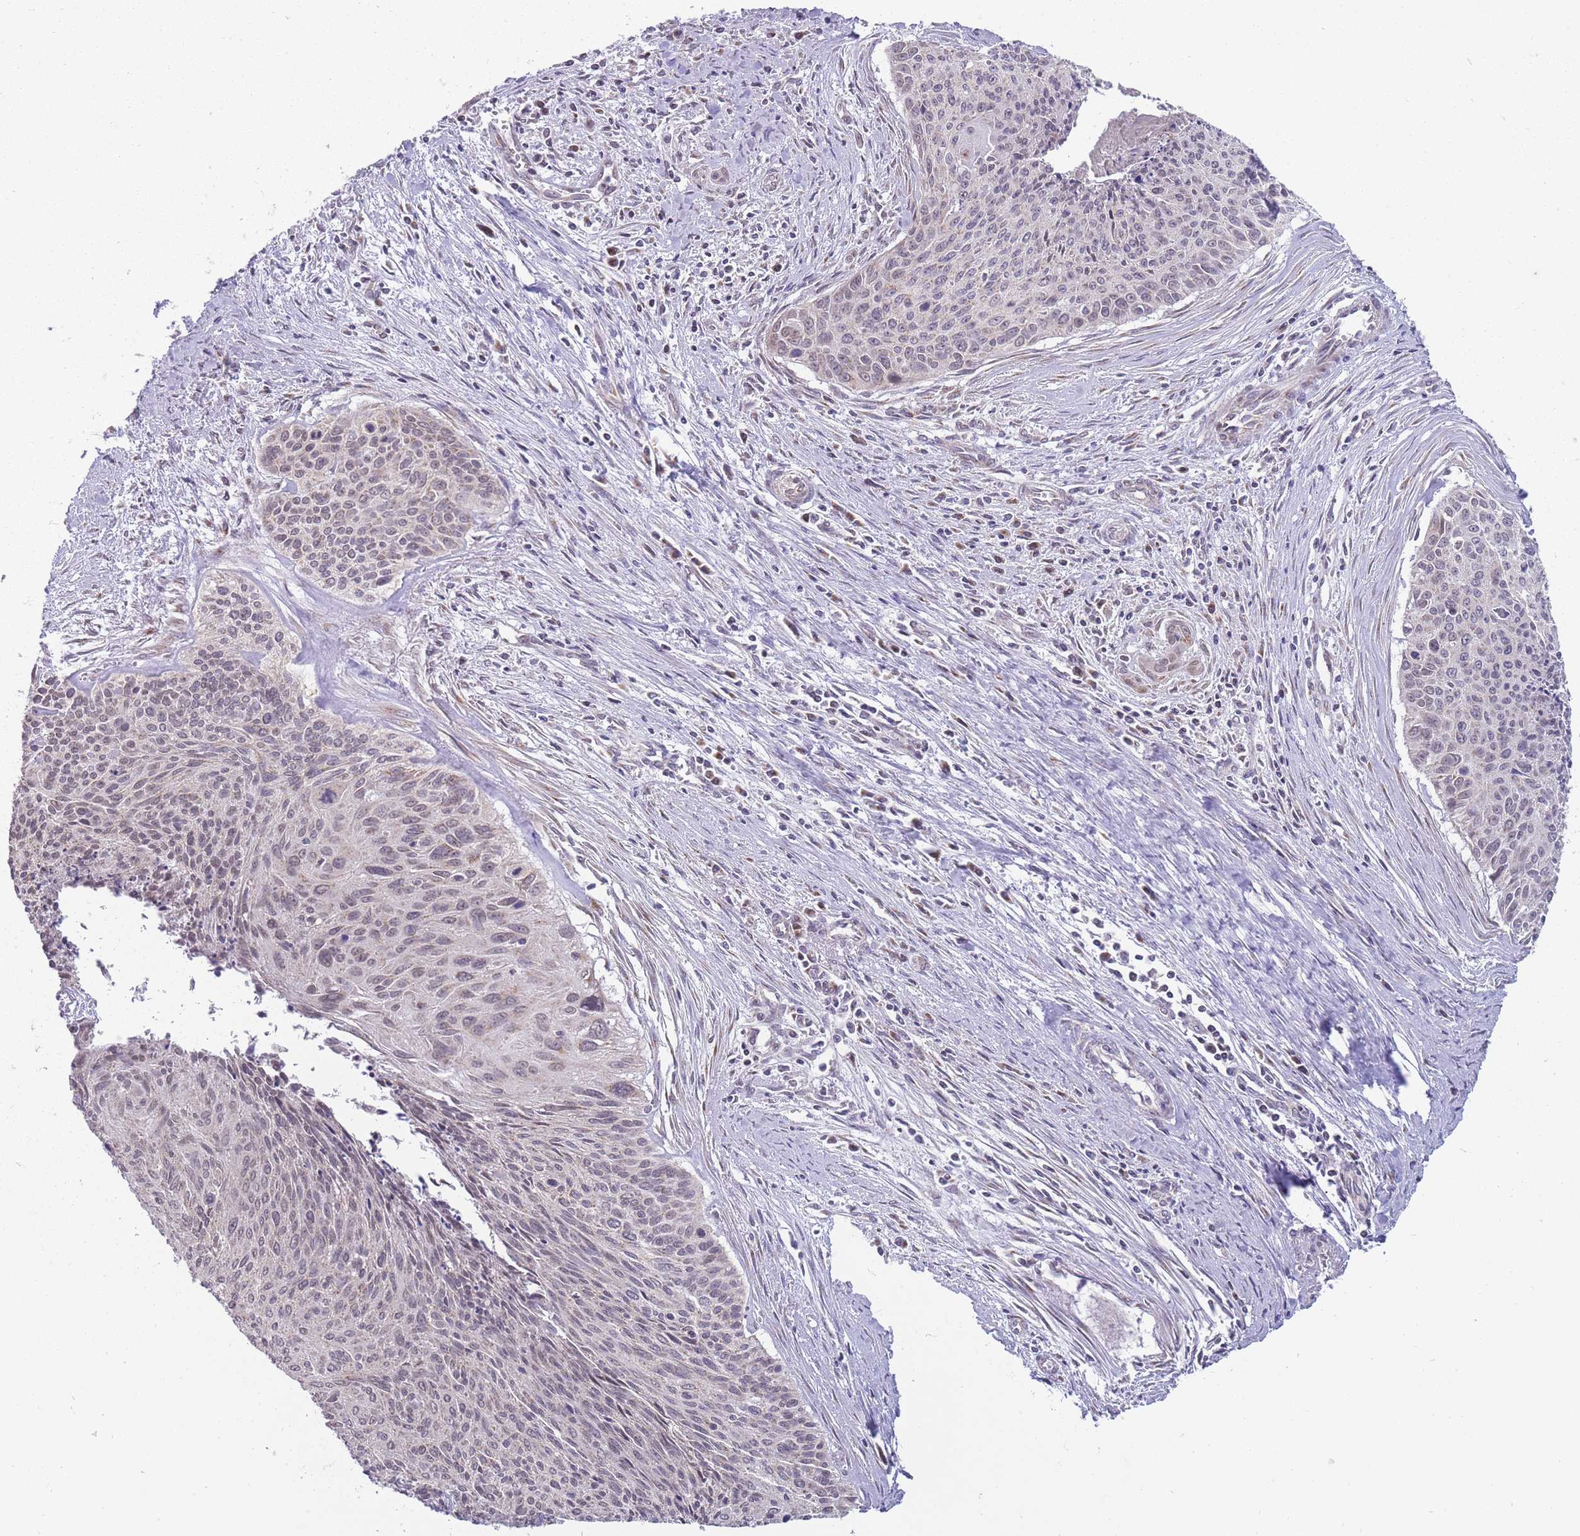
{"staining": {"intensity": "negative", "quantity": "none", "location": "none"}, "tissue": "cervical cancer", "cell_type": "Tumor cells", "image_type": "cancer", "snomed": [{"axis": "morphology", "description": "Squamous cell carcinoma, NOS"}, {"axis": "topography", "description": "Cervix"}], "caption": "Cervical cancer stained for a protein using immunohistochemistry displays no staining tumor cells.", "gene": "NELL1", "patient": {"sex": "female", "age": 55}}